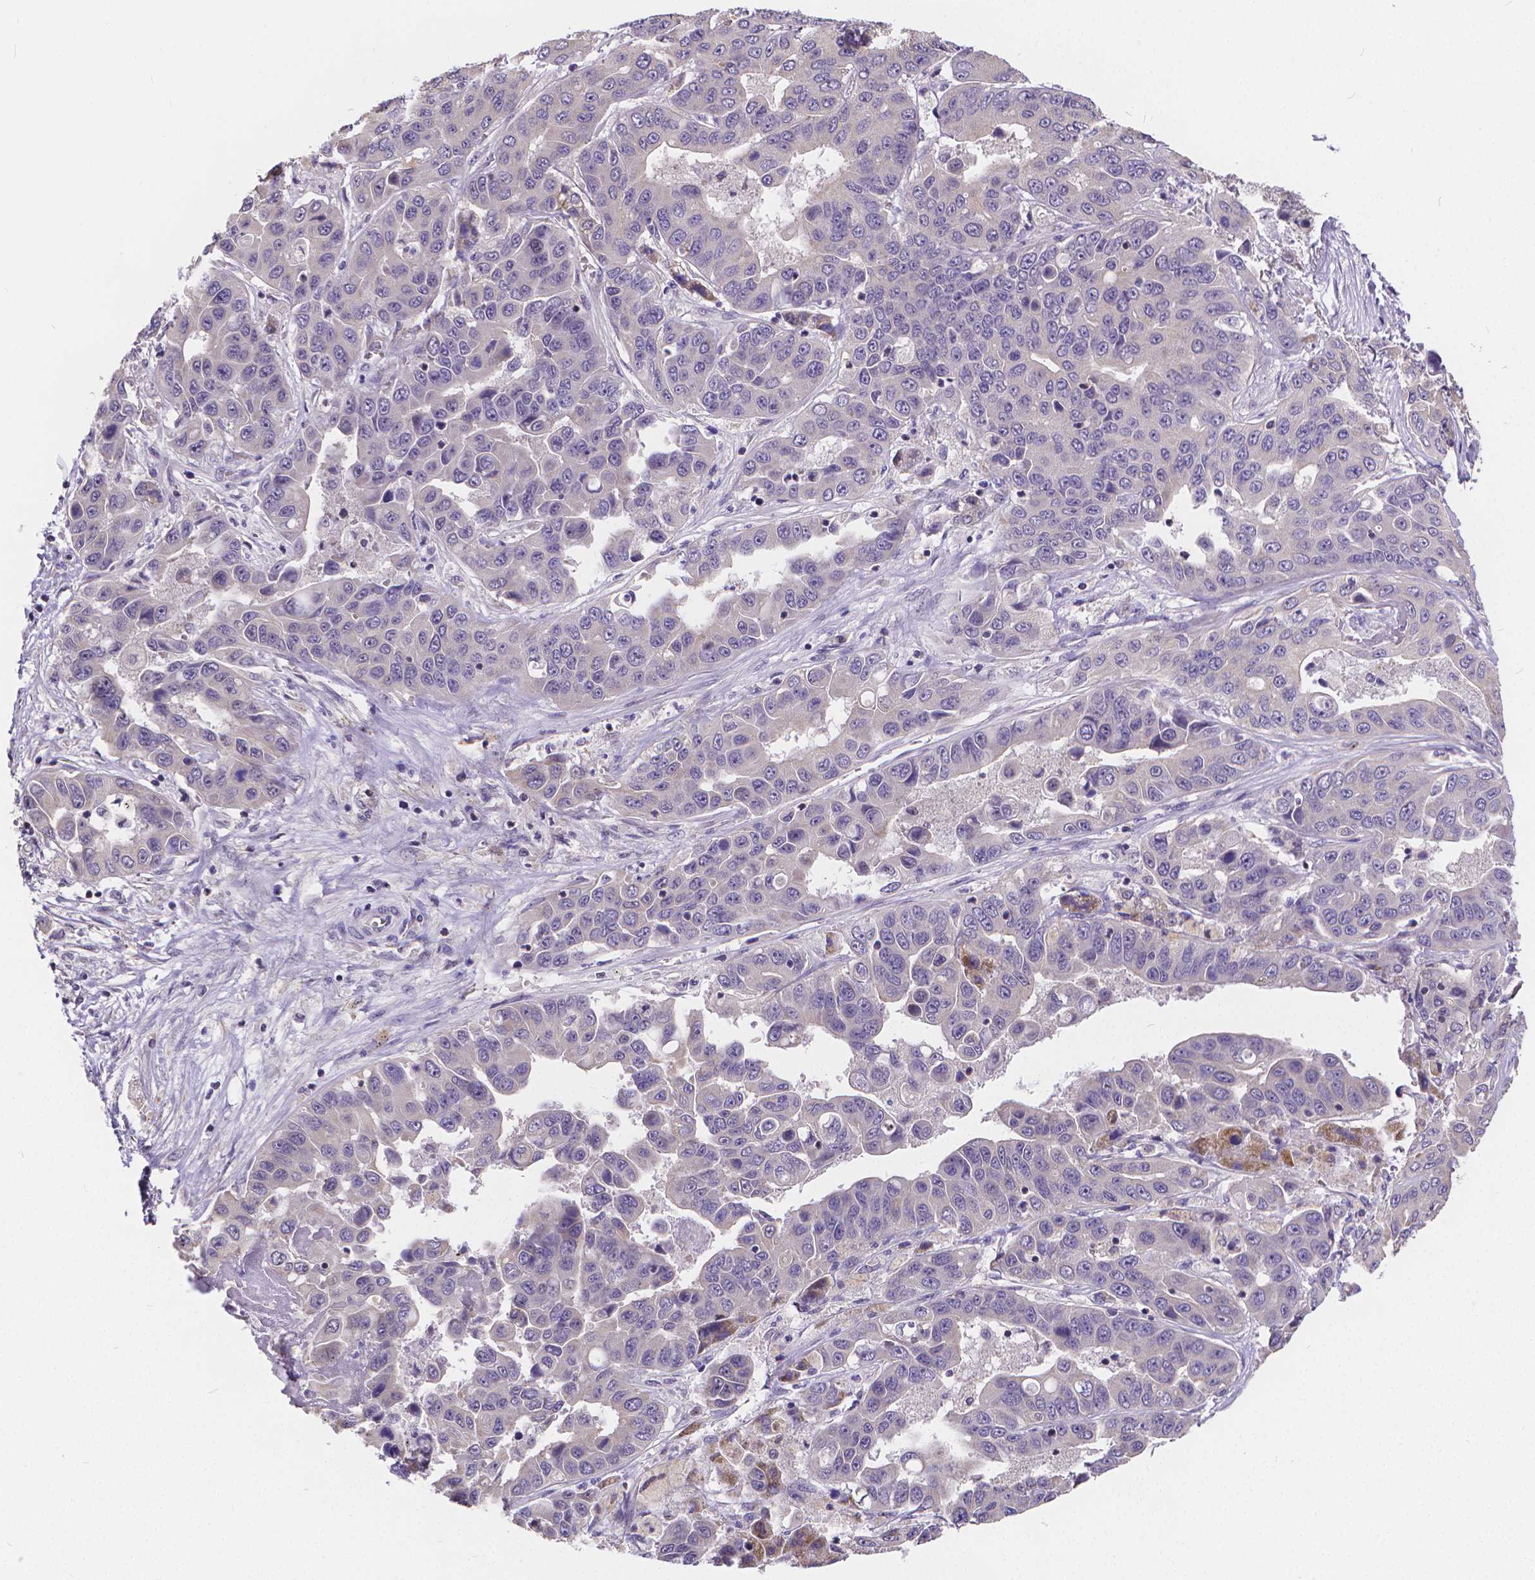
{"staining": {"intensity": "negative", "quantity": "none", "location": "none"}, "tissue": "liver cancer", "cell_type": "Tumor cells", "image_type": "cancer", "snomed": [{"axis": "morphology", "description": "Cholangiocarcinoma"}, {"axis": "topography", "description": "Liver"}], "caption": "A high-resolution image shows immunohistochemistry staining of liver cancer, which demonstrates no significant positivity in tumor cells. Nuclei are stained in blue.", "gene": "GLRB", "patient": {"sex": "female", "age": 52}}